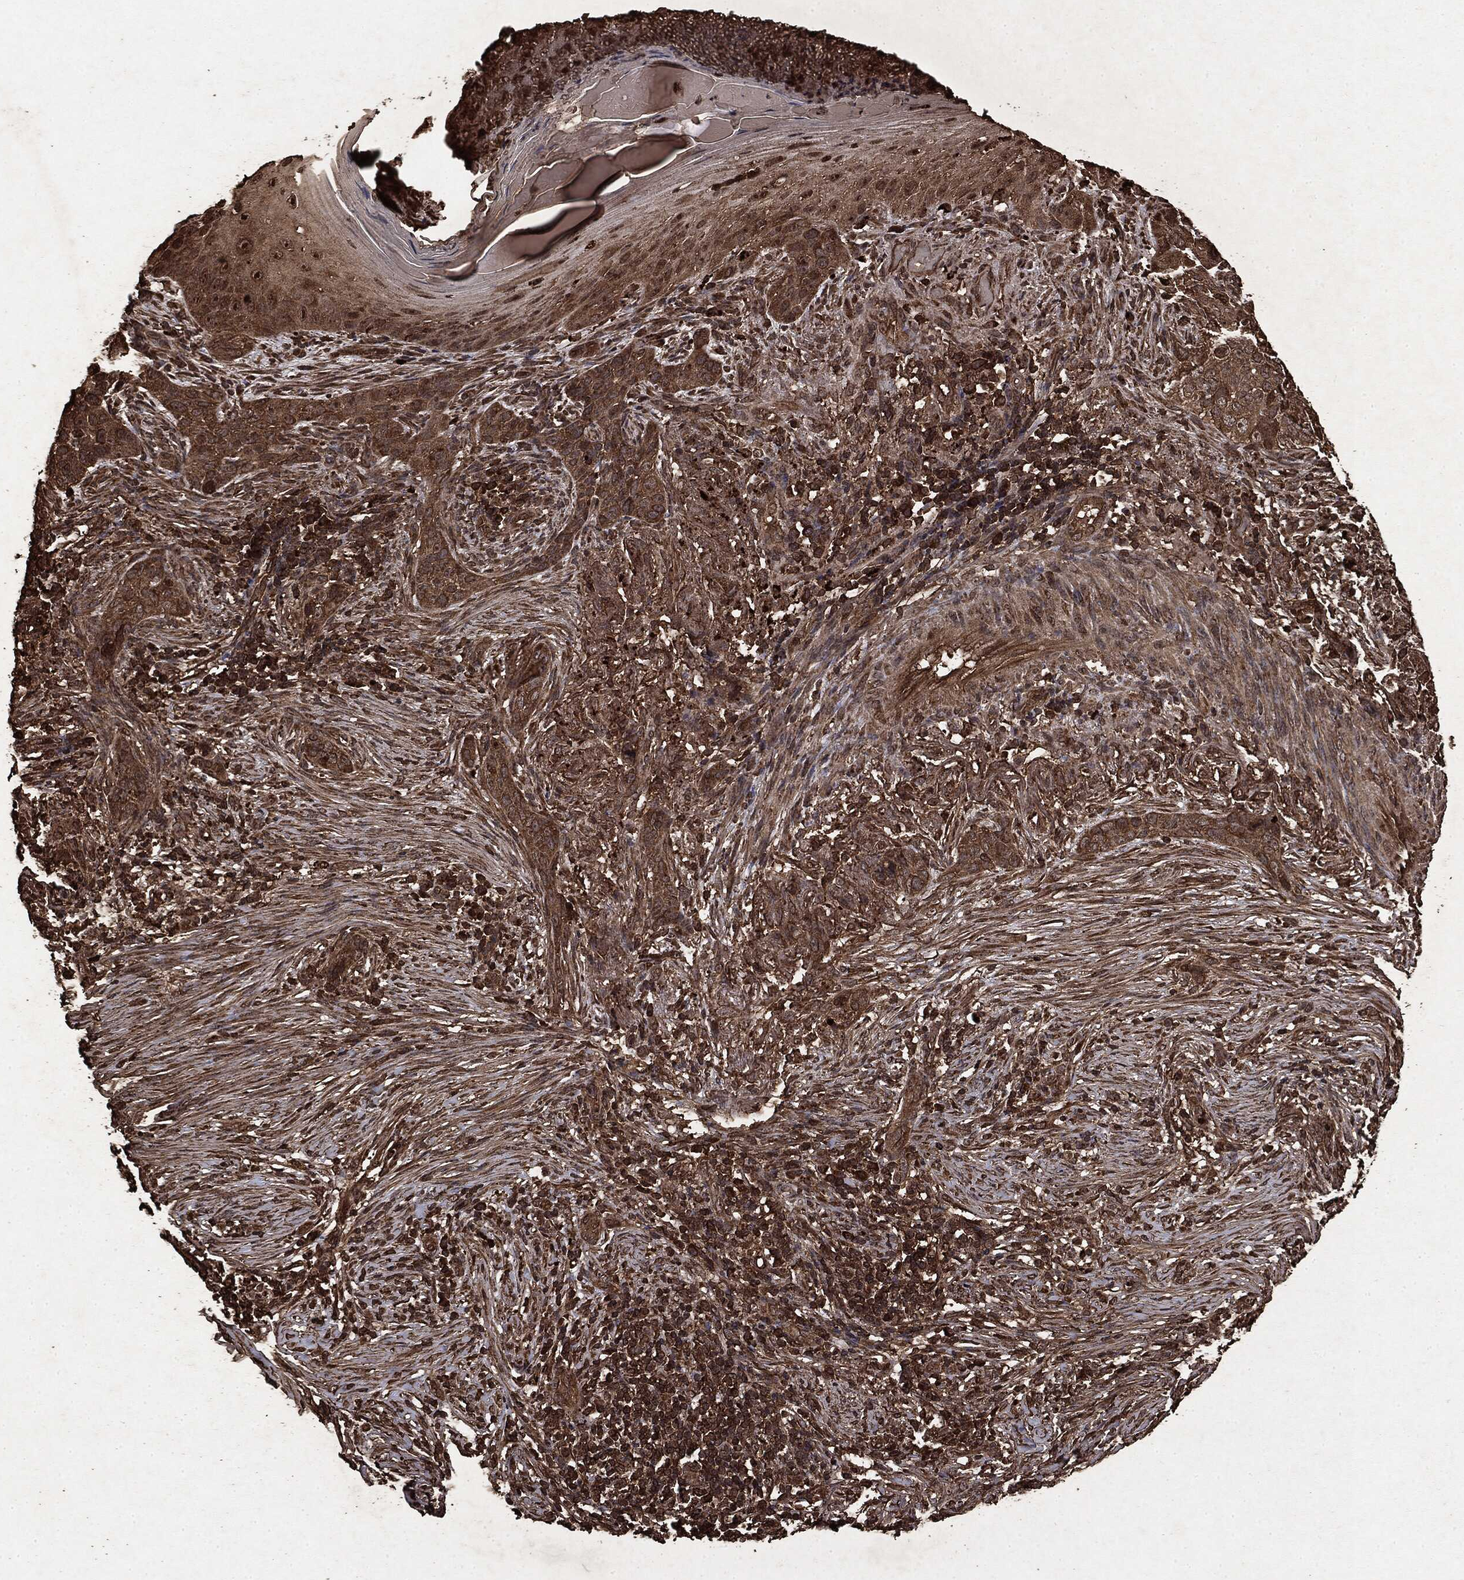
{"staining": {"intensity": "moderate", "quantity": ">75%", "location": "cytoplasmic/membranous"}, "tissue": "skin cancer", "cell_type": "Tumor cells", "image_type": "cancer", "snomed": [{"axis": "morphology", "description": "Squamous cell carcinoma, NOS"}, {"axis": "topography", "description": "Skin"}], "caption": "Squamous cell carcinoma (skin) stained with immunohistochemistry (IHC) exhibits moderate cytoplasmic/membranous expression in approximately >75% of tumor cells.", "gene": "ARAF", "patient": {"sex": "male", "age": 88}}